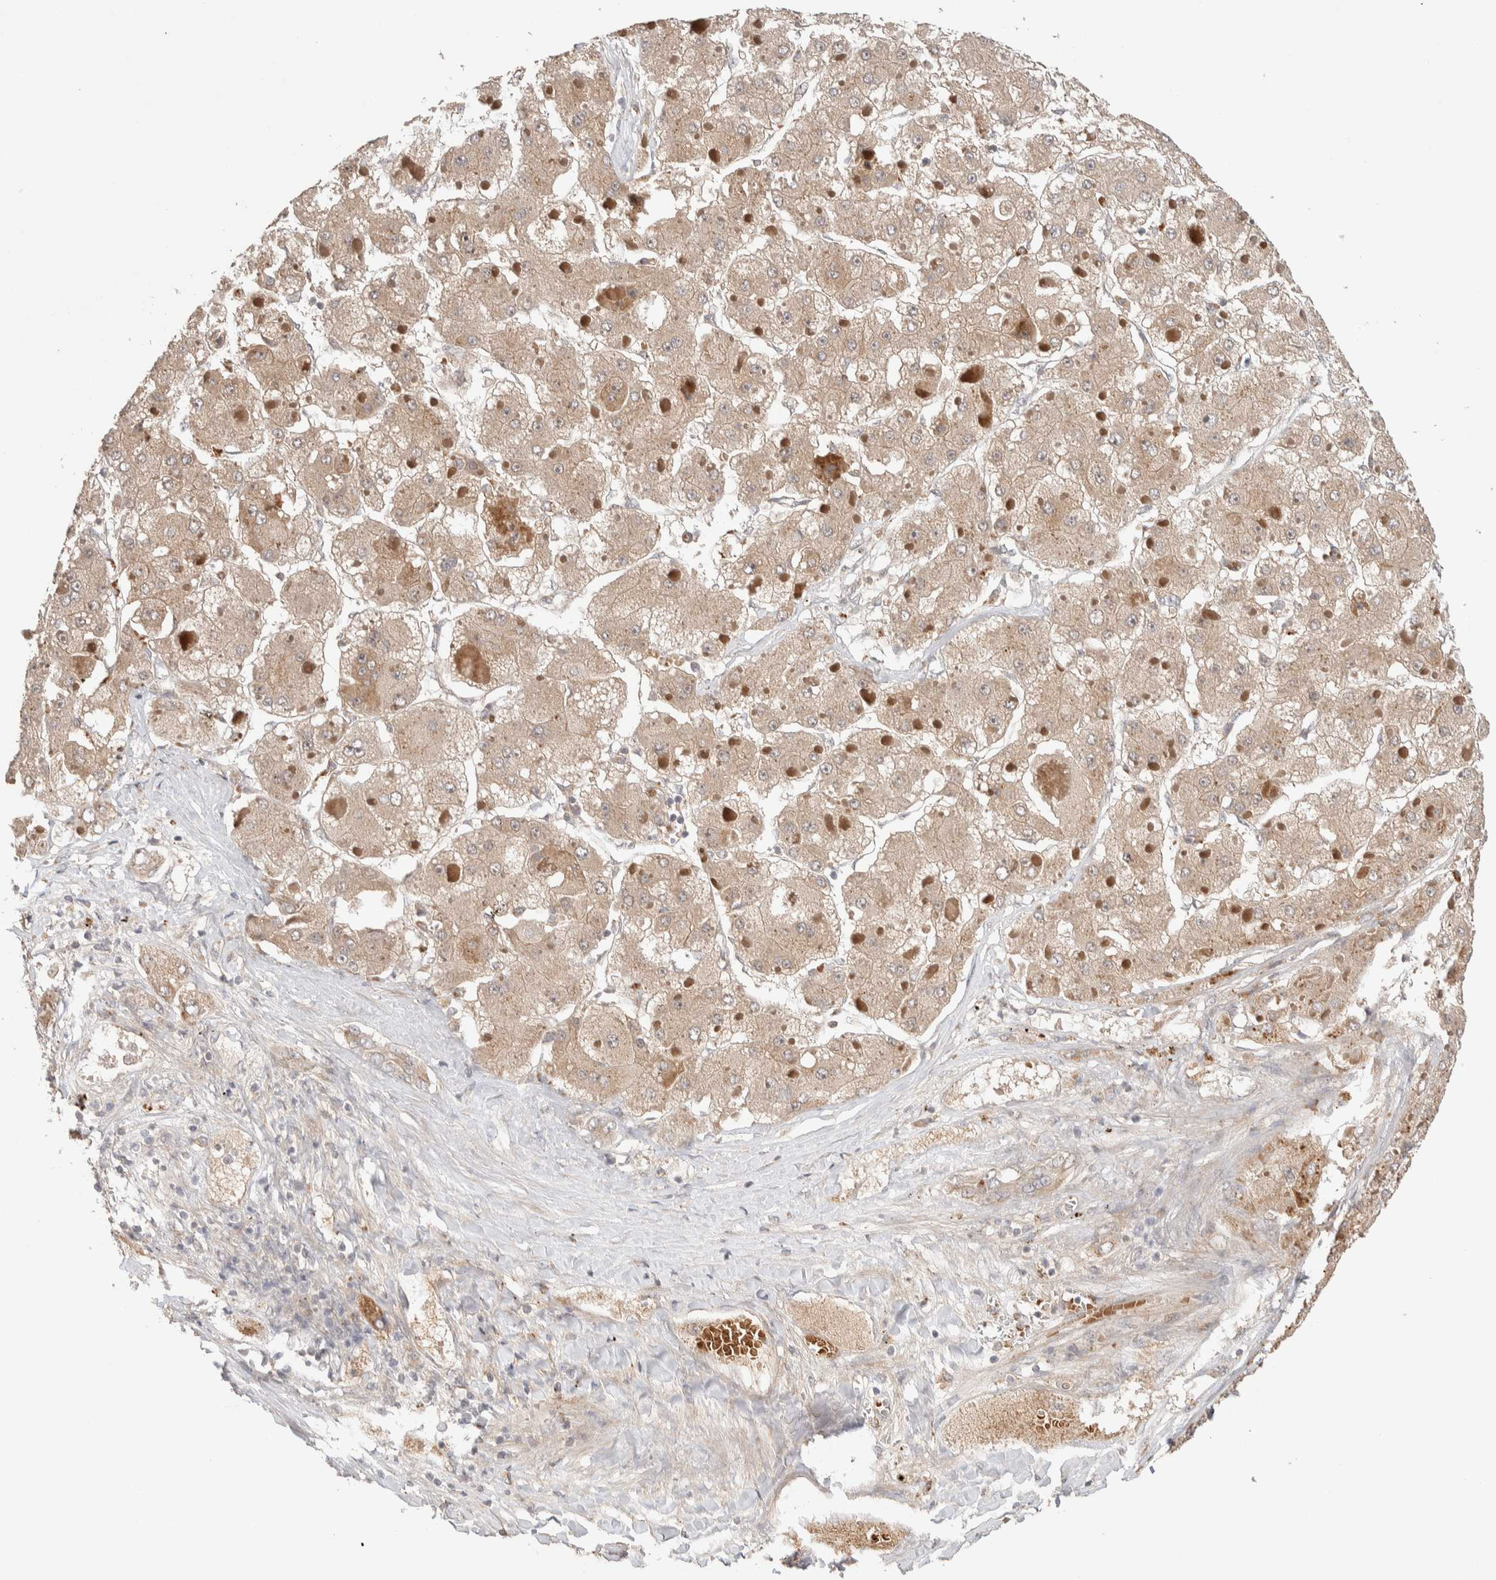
{"staining": {"intensity": "weak", "quantity": ">75%", "location": "cytoplasmic/membranous"}, "tissue": "liver cancer", "cell_type": "Tumor cells", "image_type": "cancer", "snomed": [{"axis": "morphology", "description": "Carcinoma, Hepatocellular, NOS"}, {"axis": "topography", "description": "Liver"}], "caption": "Approximately >75% of tumor cells in human liver cancer (hepatocellular carcinoma) demonstrate weak cytoplasmic/membranous protein staining as visualized by brown immunohistochemical staining.", "gene": "CASK", "patient": {"sex": "female", "age": 73}}